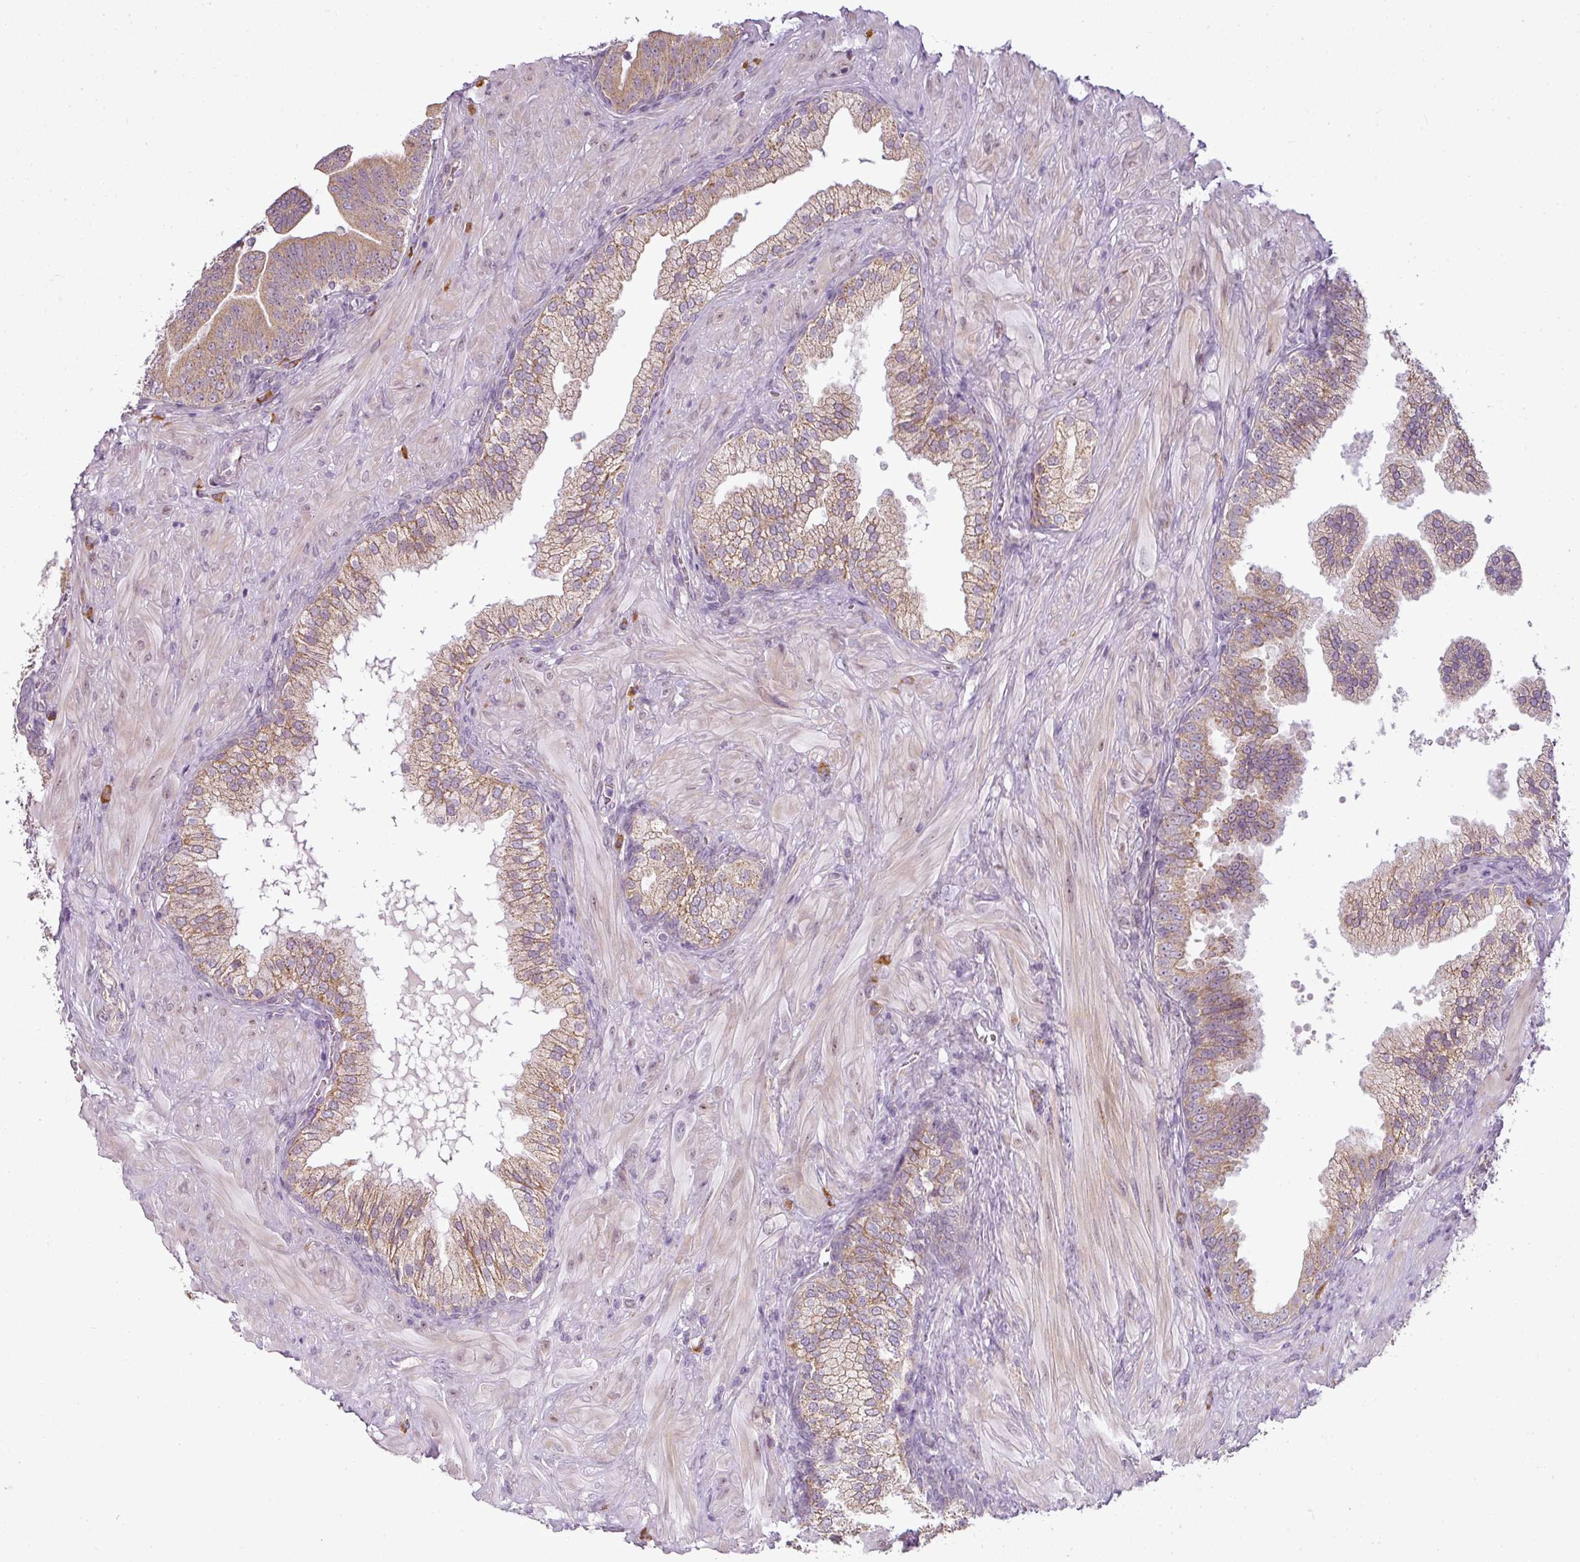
{"staining": {"intensity": "moderate", "quantity": ">75%", "location": "cytoplasmic/membranous"}, "tissue": "prostate cancer", "cell_type": "Tumor cells", "image_type": "cancer", "snomed": [{"axis": "morphology", "description": "Adenocarcinoma, High grade"}, {"axis": "topography", "description": "Prostate"}], "caption": "High-magnification brightfield microscopy of prostate cancer stained with DAB (3,3'-diaminobenzidine) (brown) and counterstained with hematoxylin (blue). tumor cells exhibit moderate cytoplasmic/membranous expression is seen in approximately>75% of cells.", "gene": "LY75", "patient": {"sex": "male", "age": 55}}